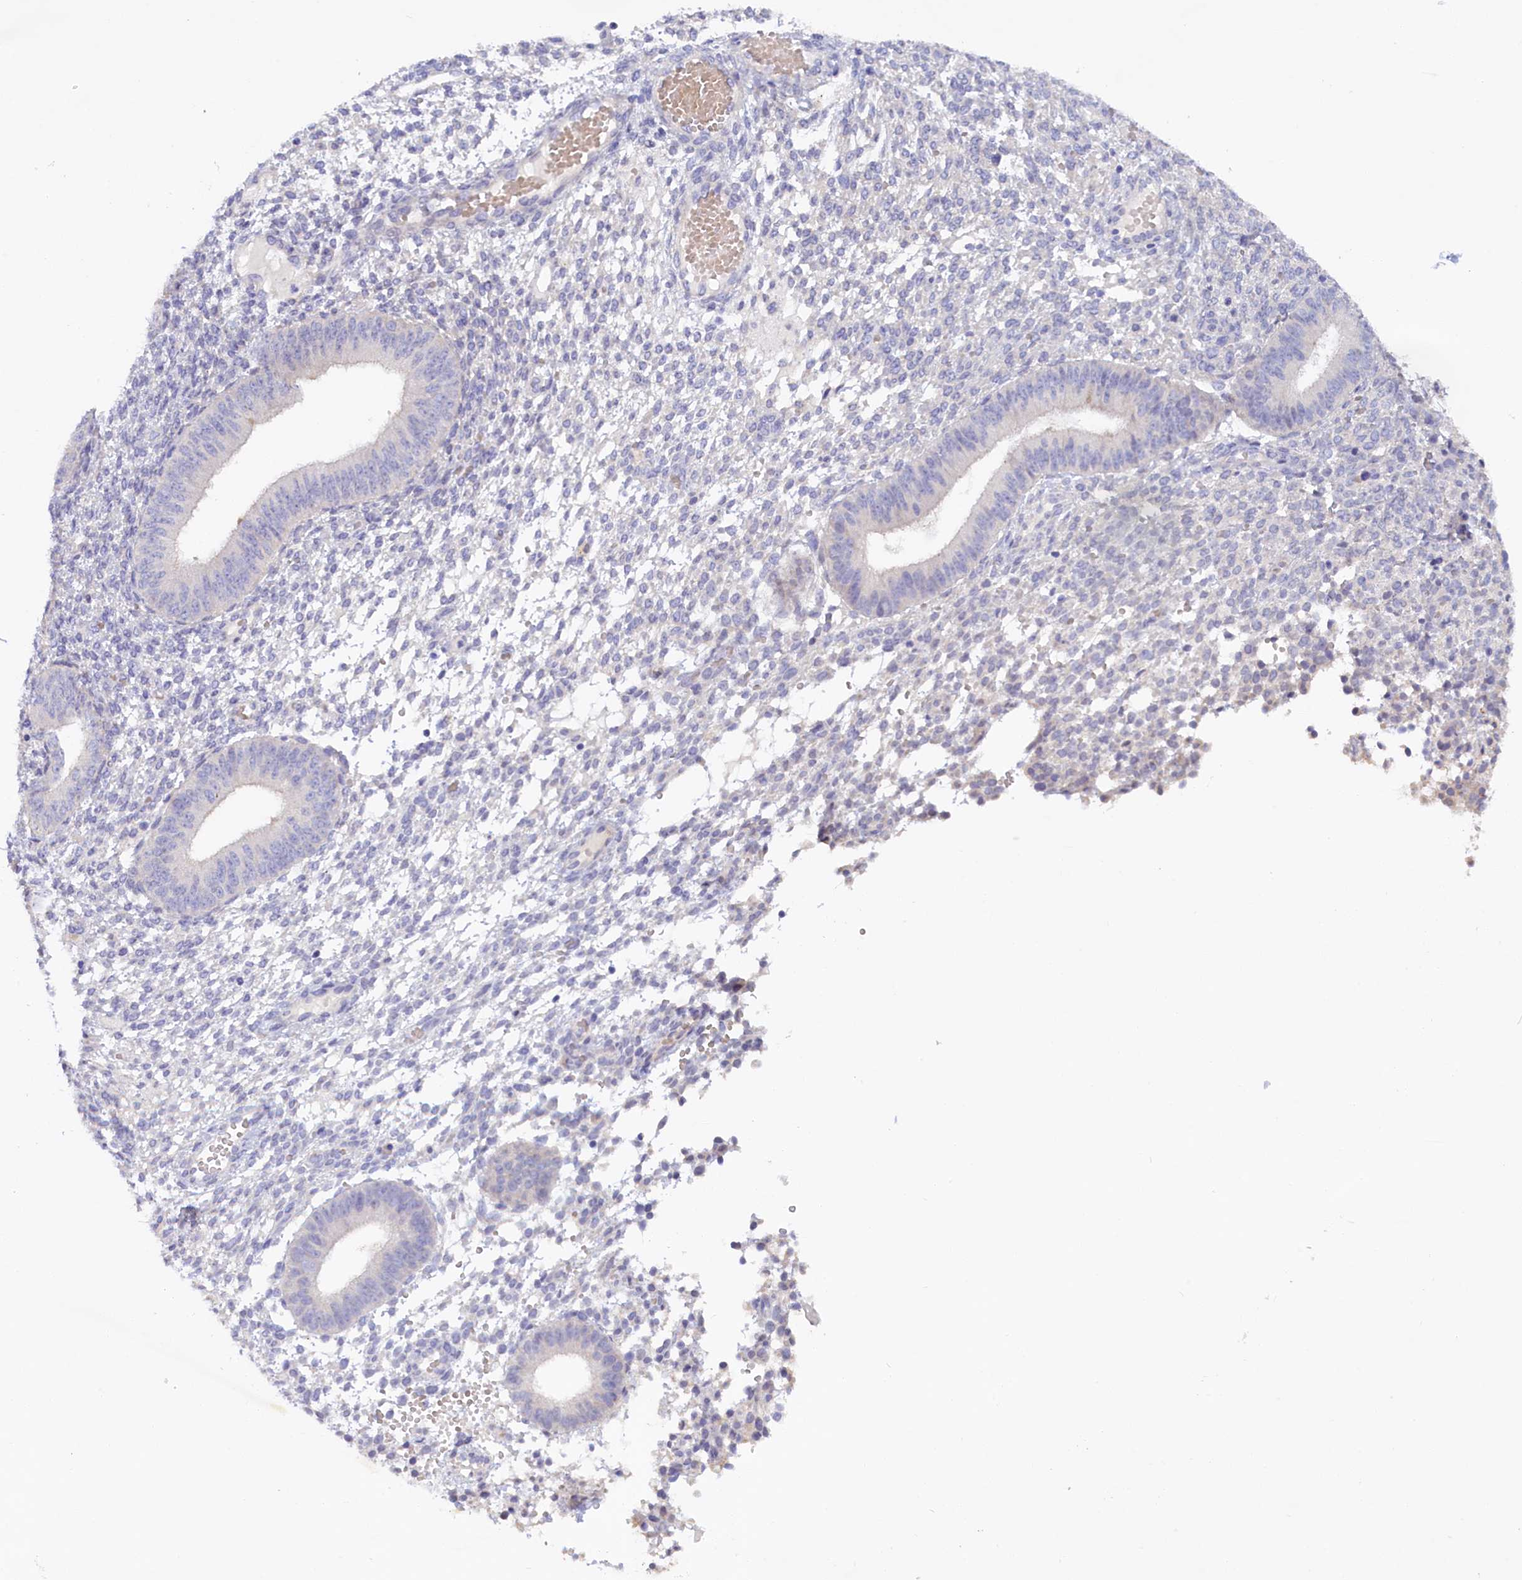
{"staining": {"intensity": "negative", "quantity": "none", "location": "none"}, "tissue": "endometrium", "cell_type": "Cells in endometrial stroma", "image_type": "normal", "snomed": [{"axis": "morphology", "description": "Normal tissue, NOS"}, {"axis": "topography", "description": "Endometrium"}], "caption": "A high-resolution image shows immunohistochemistry staining of unremarkable endometrium, which displays no significant positivity in cells in endometrial stroma. (DAB (3,3'-diaminobenzidine) IHC, high magnification).", "gene": "HYKK", "patient": {"sex": "female", "age": 49}}